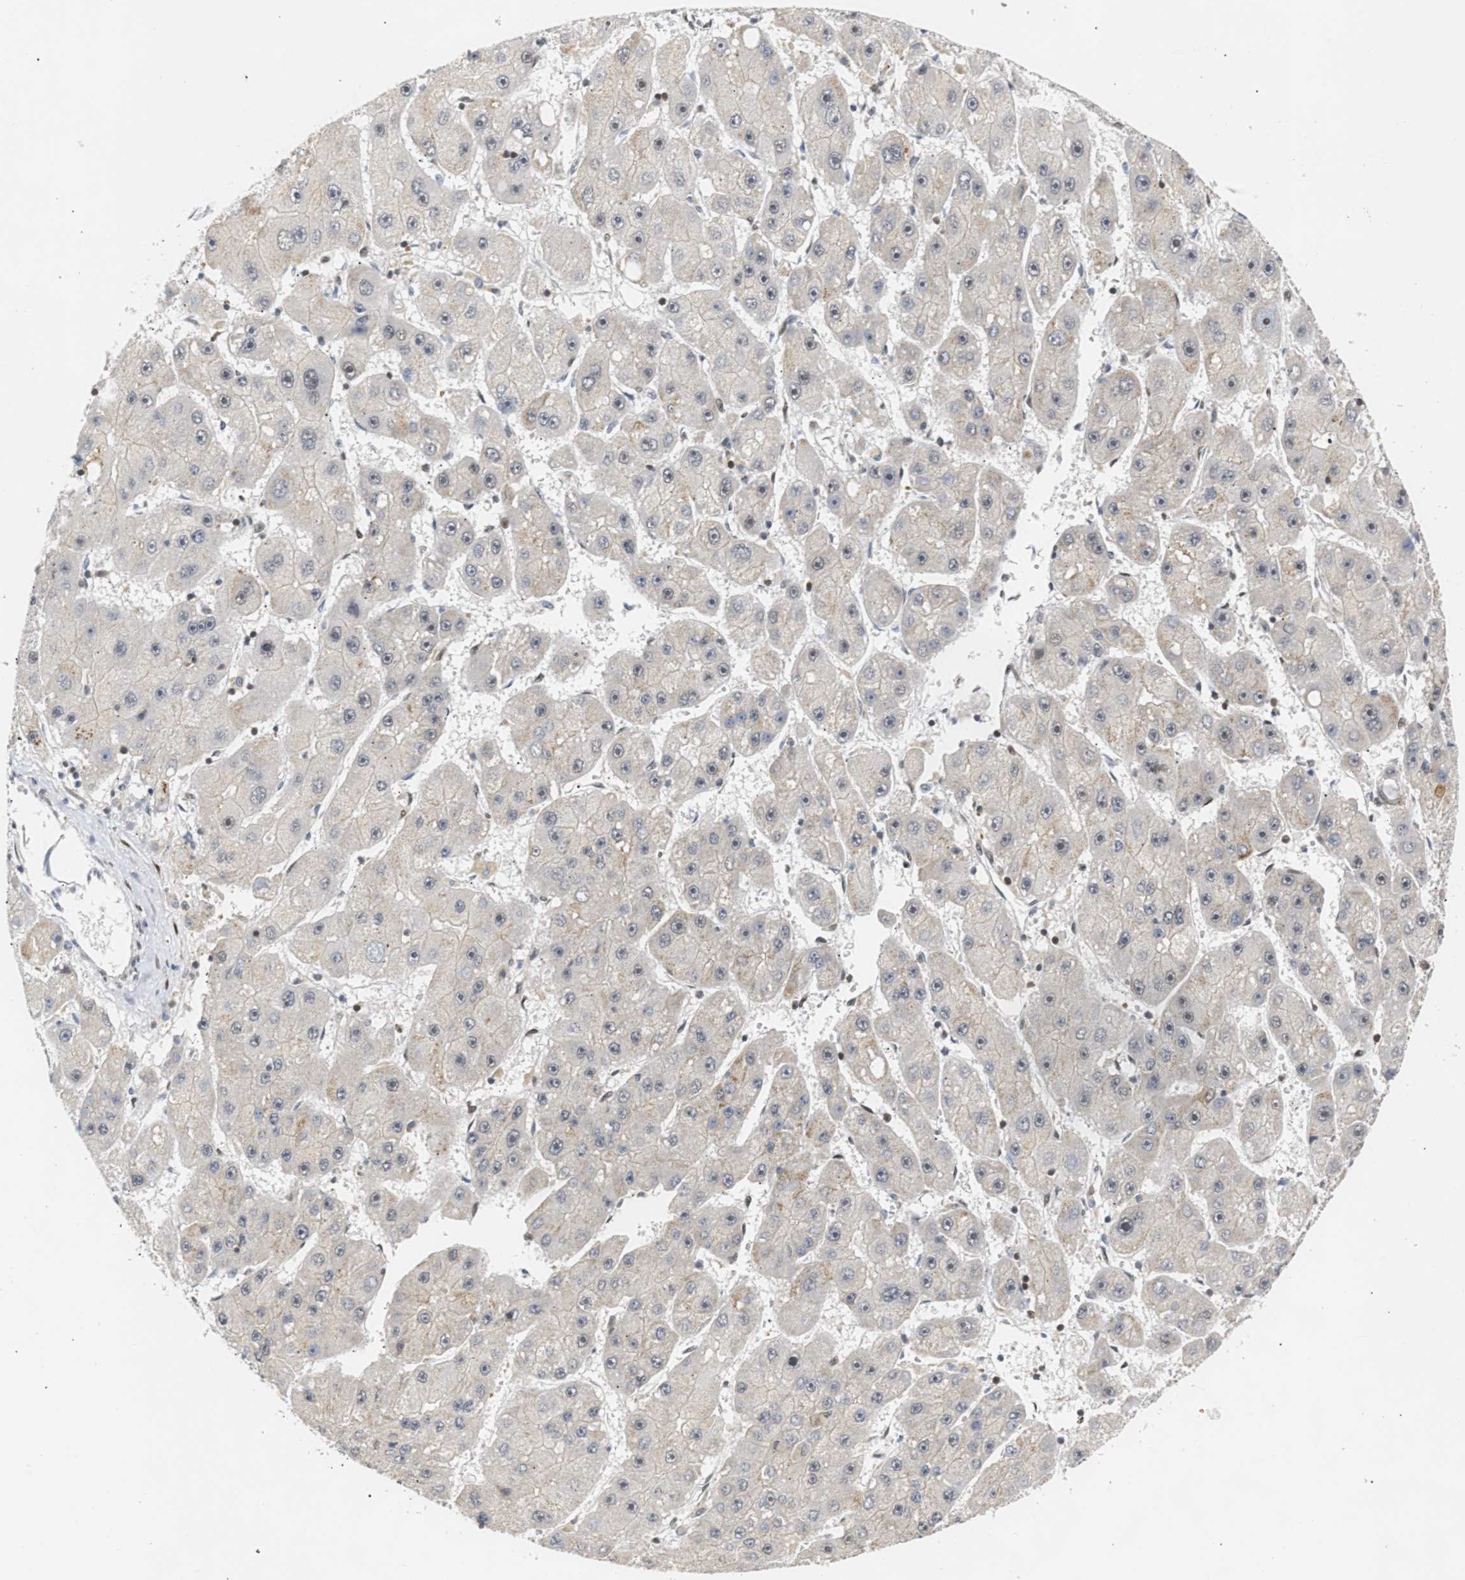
{"staining": {"intensity": "weak", "quantity": "<25%", "location": "nuclear"}, "tissue": "liver cancer", "cell_type": "Tumor cells", "image_type": "cancer", "snomed": [{"axis": "morphology", "description": "Carcinoma, Hepatocellular, NOS"}, {"axis": "topography", "description": "Liver"}], "caption": "Immunohistochemical staining of liver cancer (hepatocellular carcinoma) shows no significant staining in tumor cells. (Stains: DAB immunohistochemistry with hematoxylin counter stain, Microscopy: brightfield microscopy at high magnification).", "gene": "SSBP2", "patient": {"sex": "female", "age": 61}}